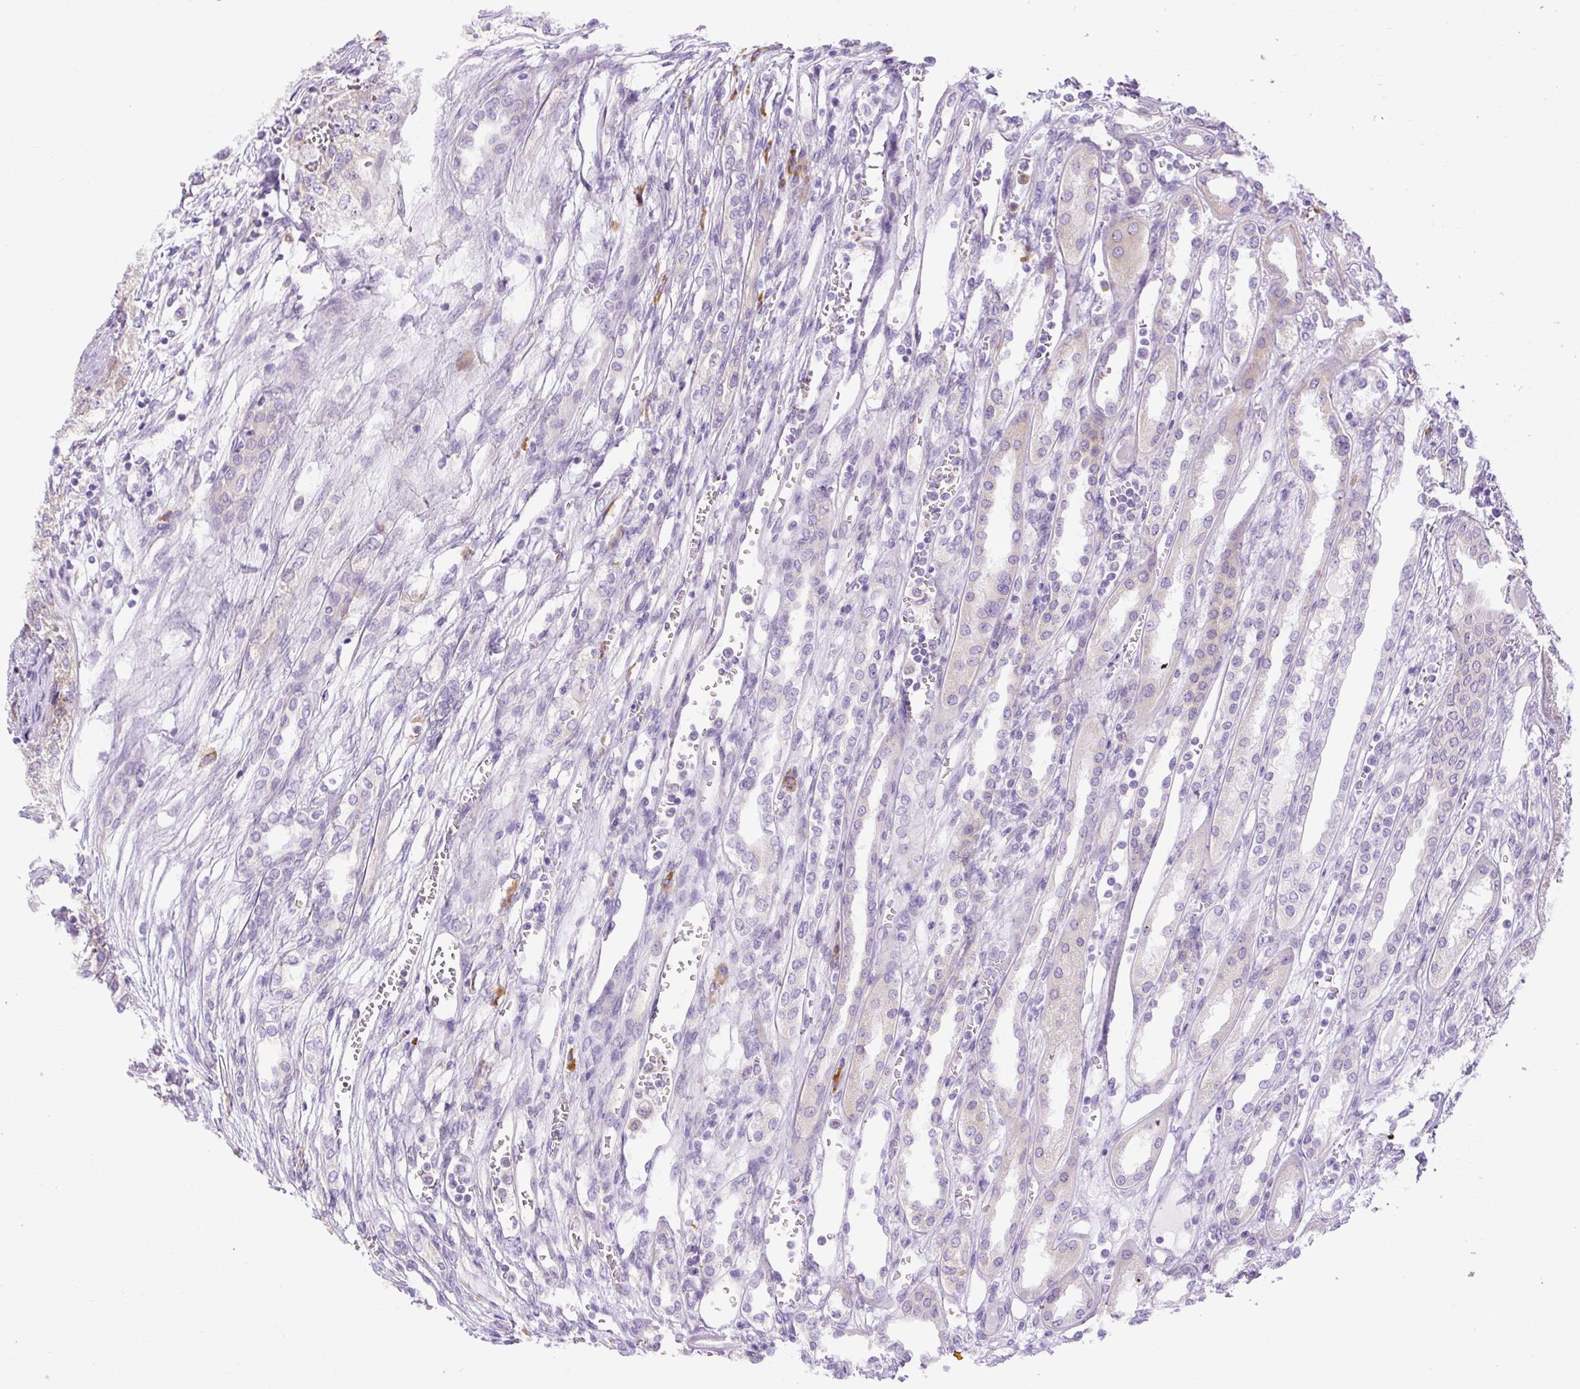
{"staining": {"intensity": "negative", "quantity": "none", "location": "none"}, "tissue": "renal cancer", "cell_type": "Tumor cells", "image_type": "cancer", "snomed": [{"axis": "morphology", "description": "Adenocarcinoma, NOS"}, {"axis": "topography", "description": "Kidney"}], "caption": "The image shows no staining of tumor cells in renal adenocarcinoma.", "gene": "SYBU", "patient": {"sex": "female", "age": 54}}